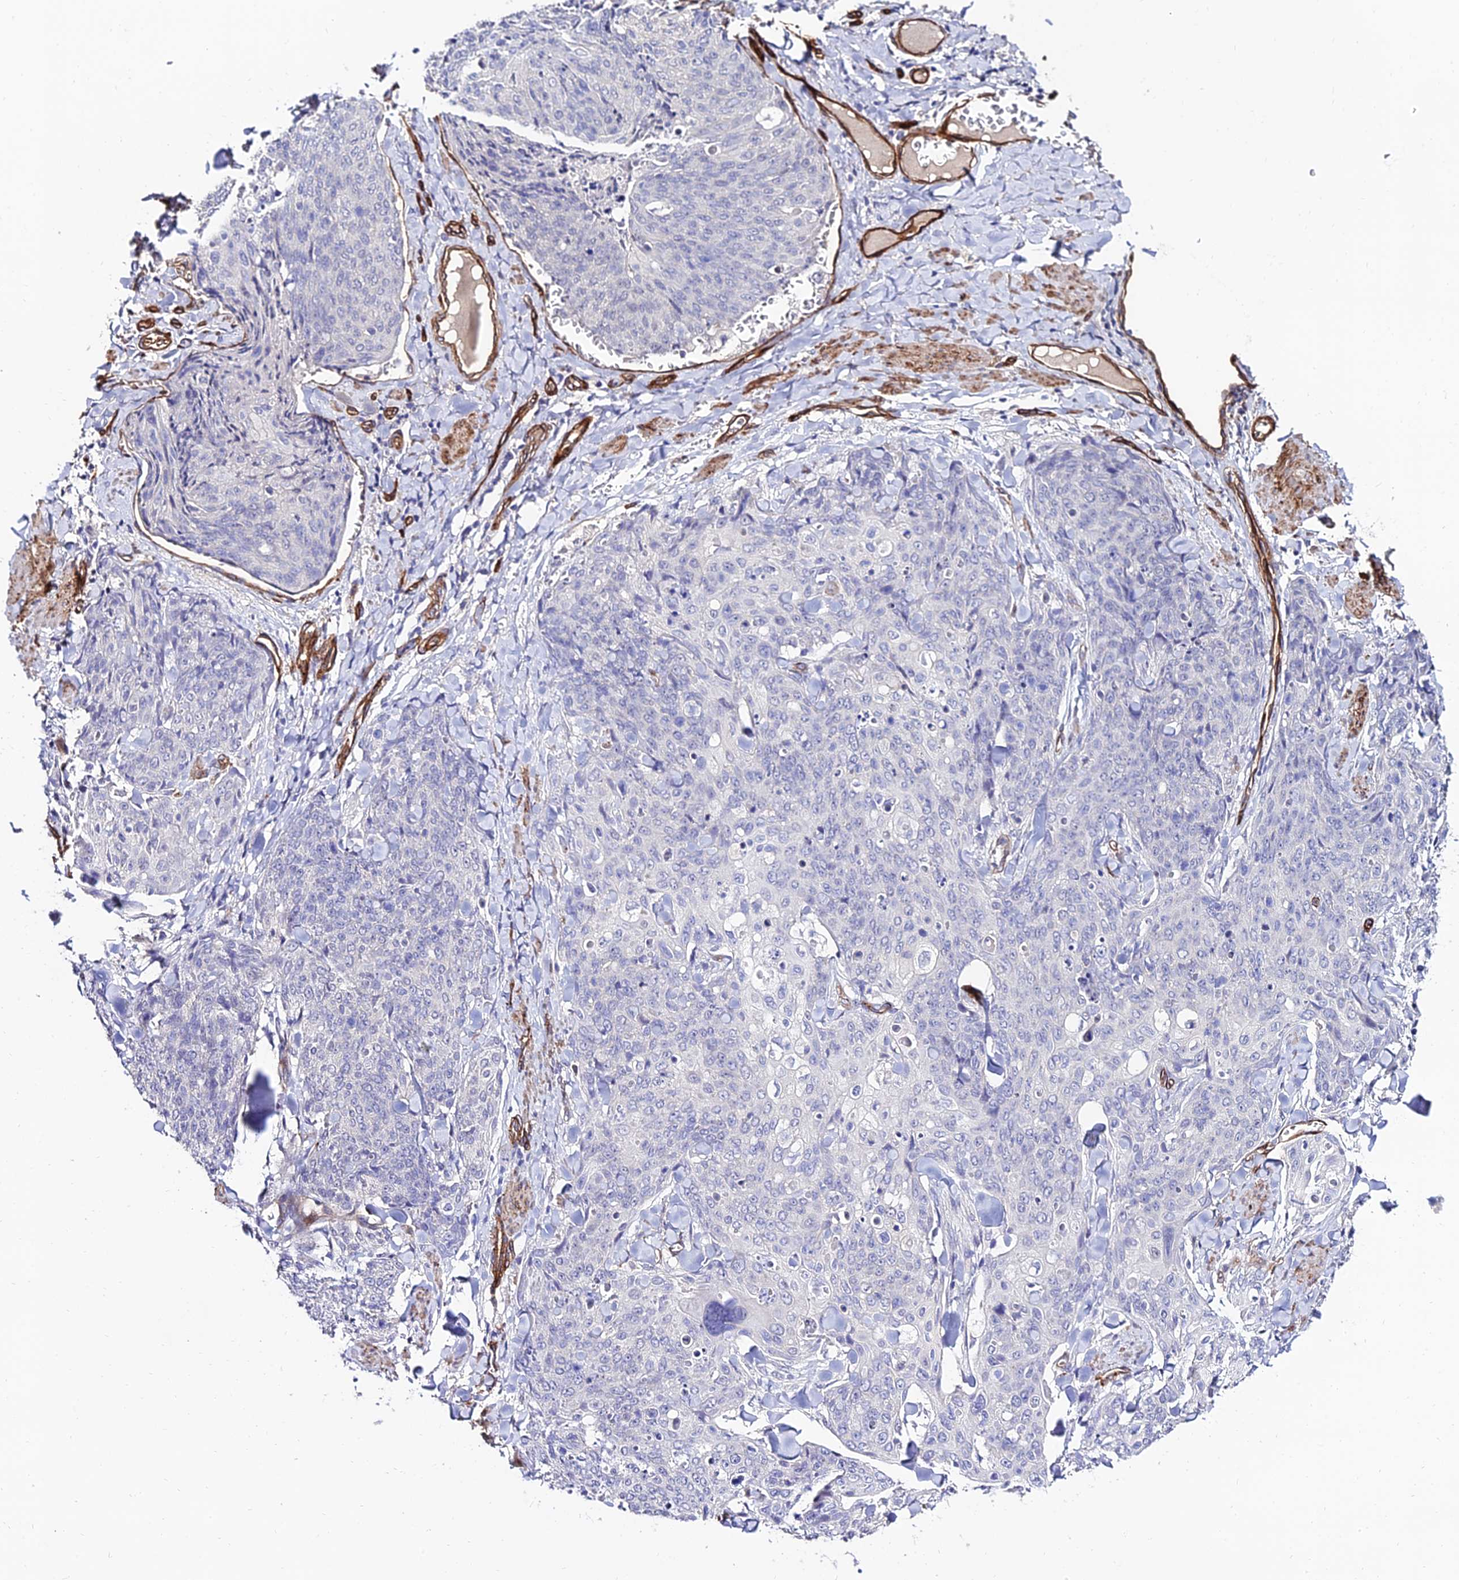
{"staining": {"intensity": "negative", "quantity": "none", "location": "none"}, "tissue": "skin cancer", "cell_type": "Tumor cells", "image_type": "cancer", "snomed": [{"axis": "morphology", "description": "Squamous cell carcinoma, NOS"}, {"axis": "topography", "description": "Skin"}, {"axis": "topography", "description": "Vulva"}], "caption": "This is an immunohistochemistry (IHC) histopathology image of skin squamous cell carcinoma. There is no staining in tumor cells.", "gene": "ALDH3B2", "patient": {"sex": "female", "age": 85}}